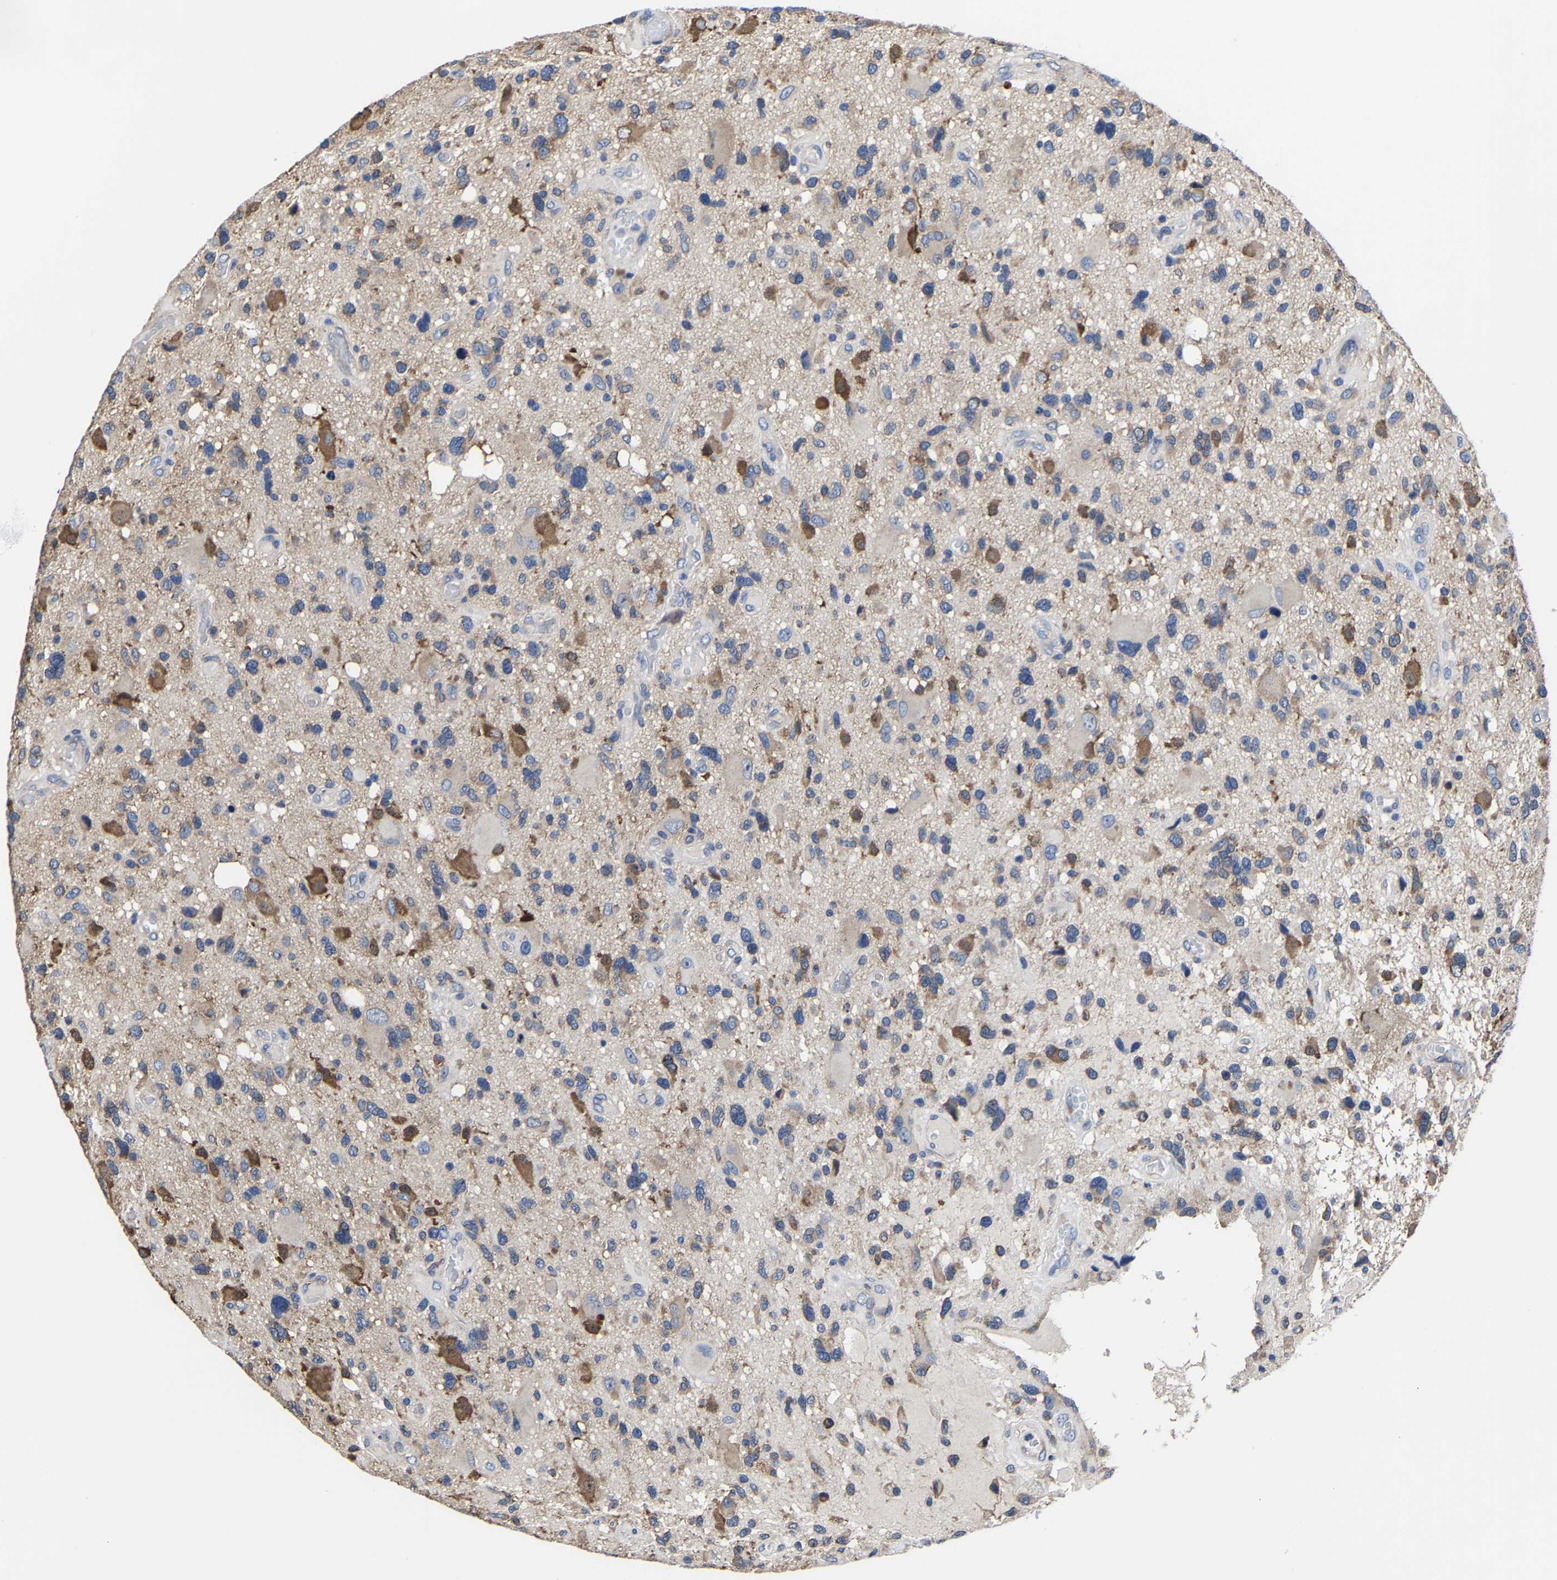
{"staining": {"intensity": "moderate", "quantity": "<25%", "location": "cytoplasmic/membranous"}, "tissue": "glioma", "cell_type": "Tumor cells", "image_type": "cancer", "snomed": [{"axis": "morphology", "description": "Glioma, malignant, High grade"}, {"axis": "topography", "description": "Brain"}], "caption": "IHC staining of high-grade glioma (malignant), which reveals low levels of moderate cytoplasmic/membranous expression in approximately <25% of tumor cells indicating moderate cytoplasmic/membranous protein staining. The staining was performed using DAB (3,3'-diaminobenzidine) (brown) for protein detection and nuclei were counterstained in hematoxylin (blue).", "gene": "SRPK2", "patient": {"sex": "male", "age": 33}}